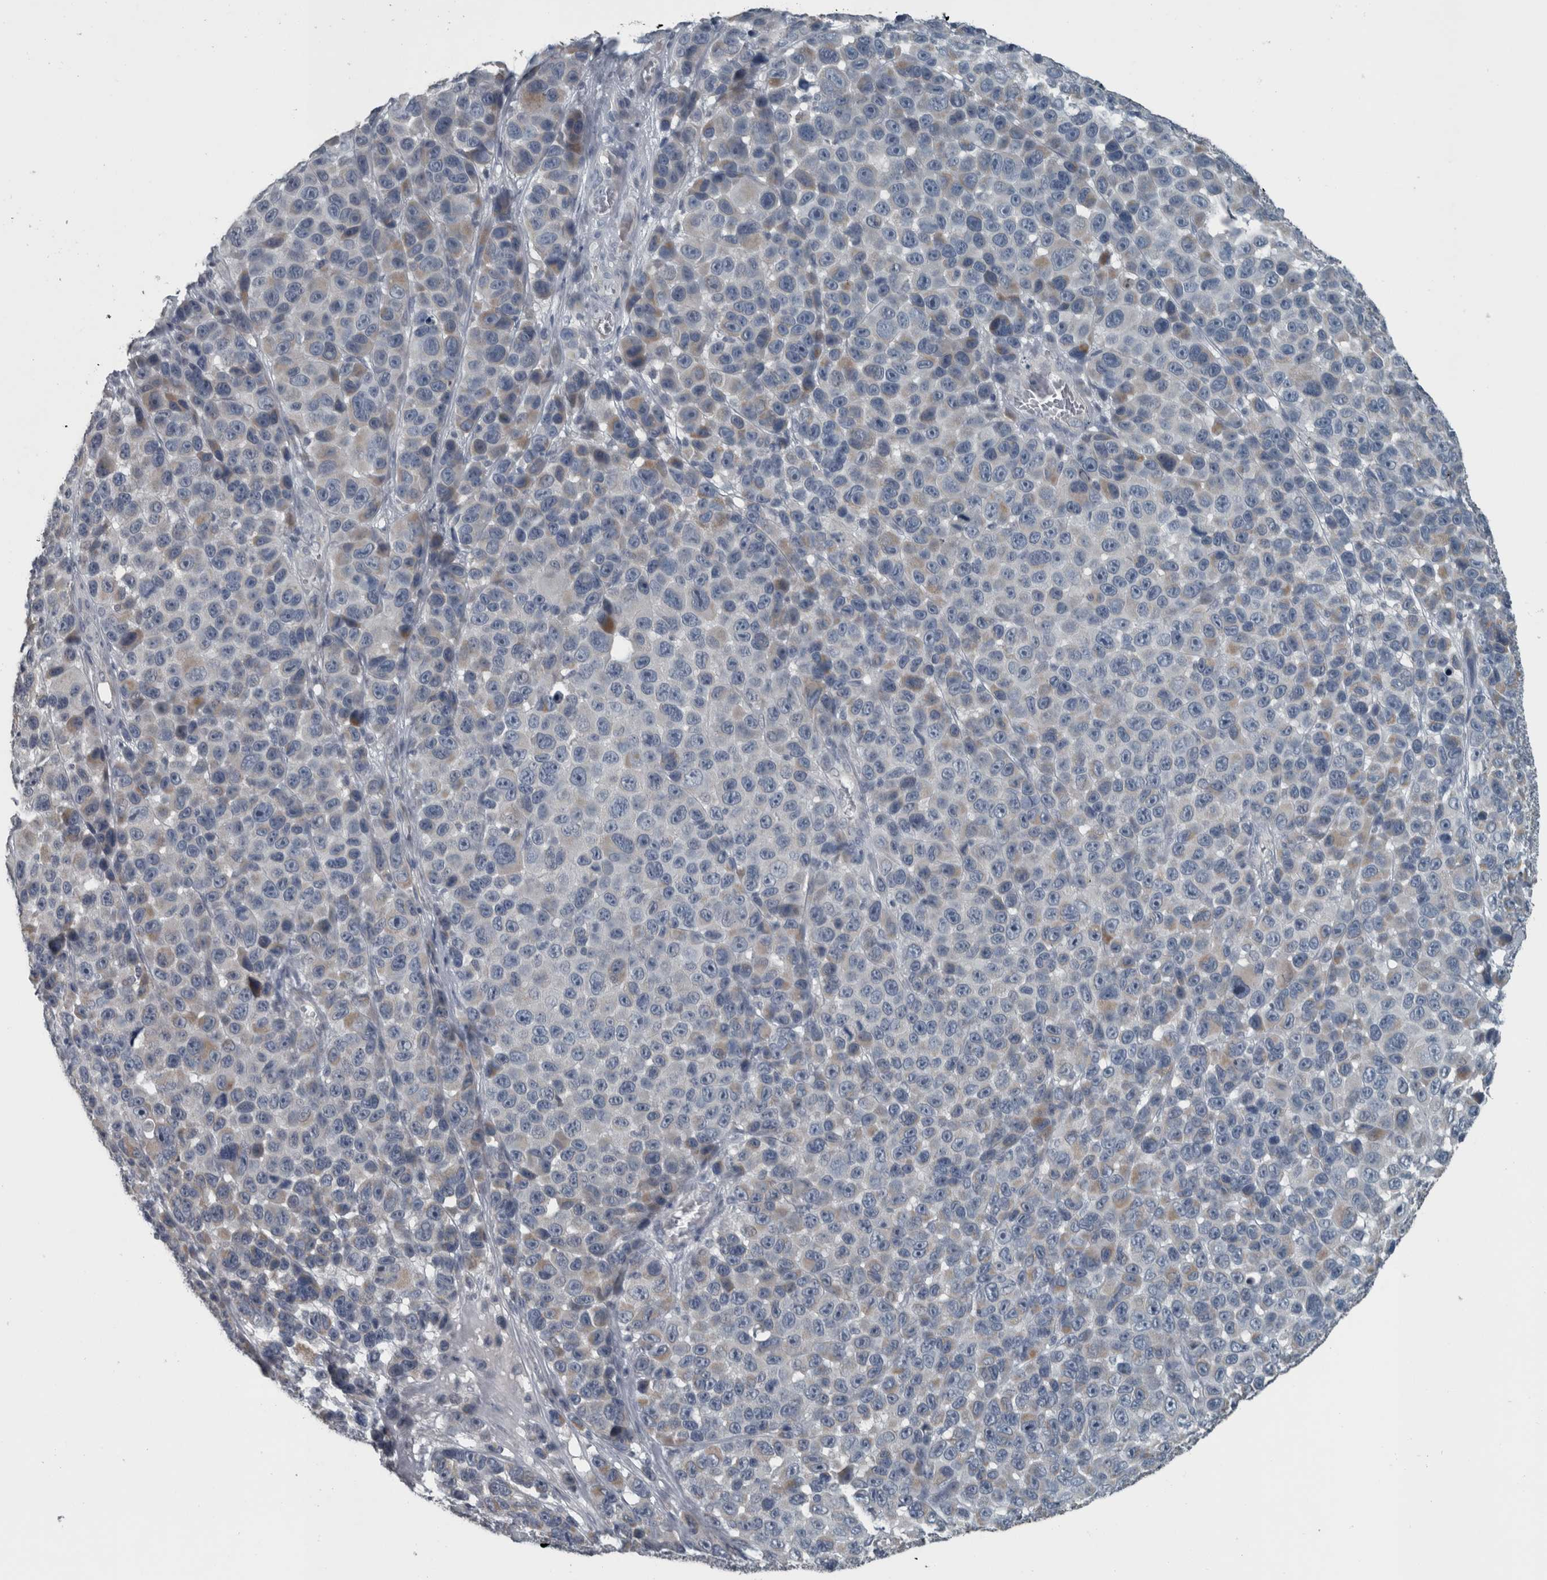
{"staining": {"intensity": "weak", "quantity": "<25%", "location": "cytoplasmic/membranous"}, "tissue": "melanoma", "cell_type": "Tumor cells", "image_type": "cancer", "snomed": [{"axis": "morphology", "description": "Malignant melanoma, NOS"}, {"axis": "topography", "description": "Skin"}], "caption": "An image of melanoma stained for a protein demonstrates no brown staining in tumor cells.", "gene": "KRT20", "patient": {"sex": "male", "age": 53}}